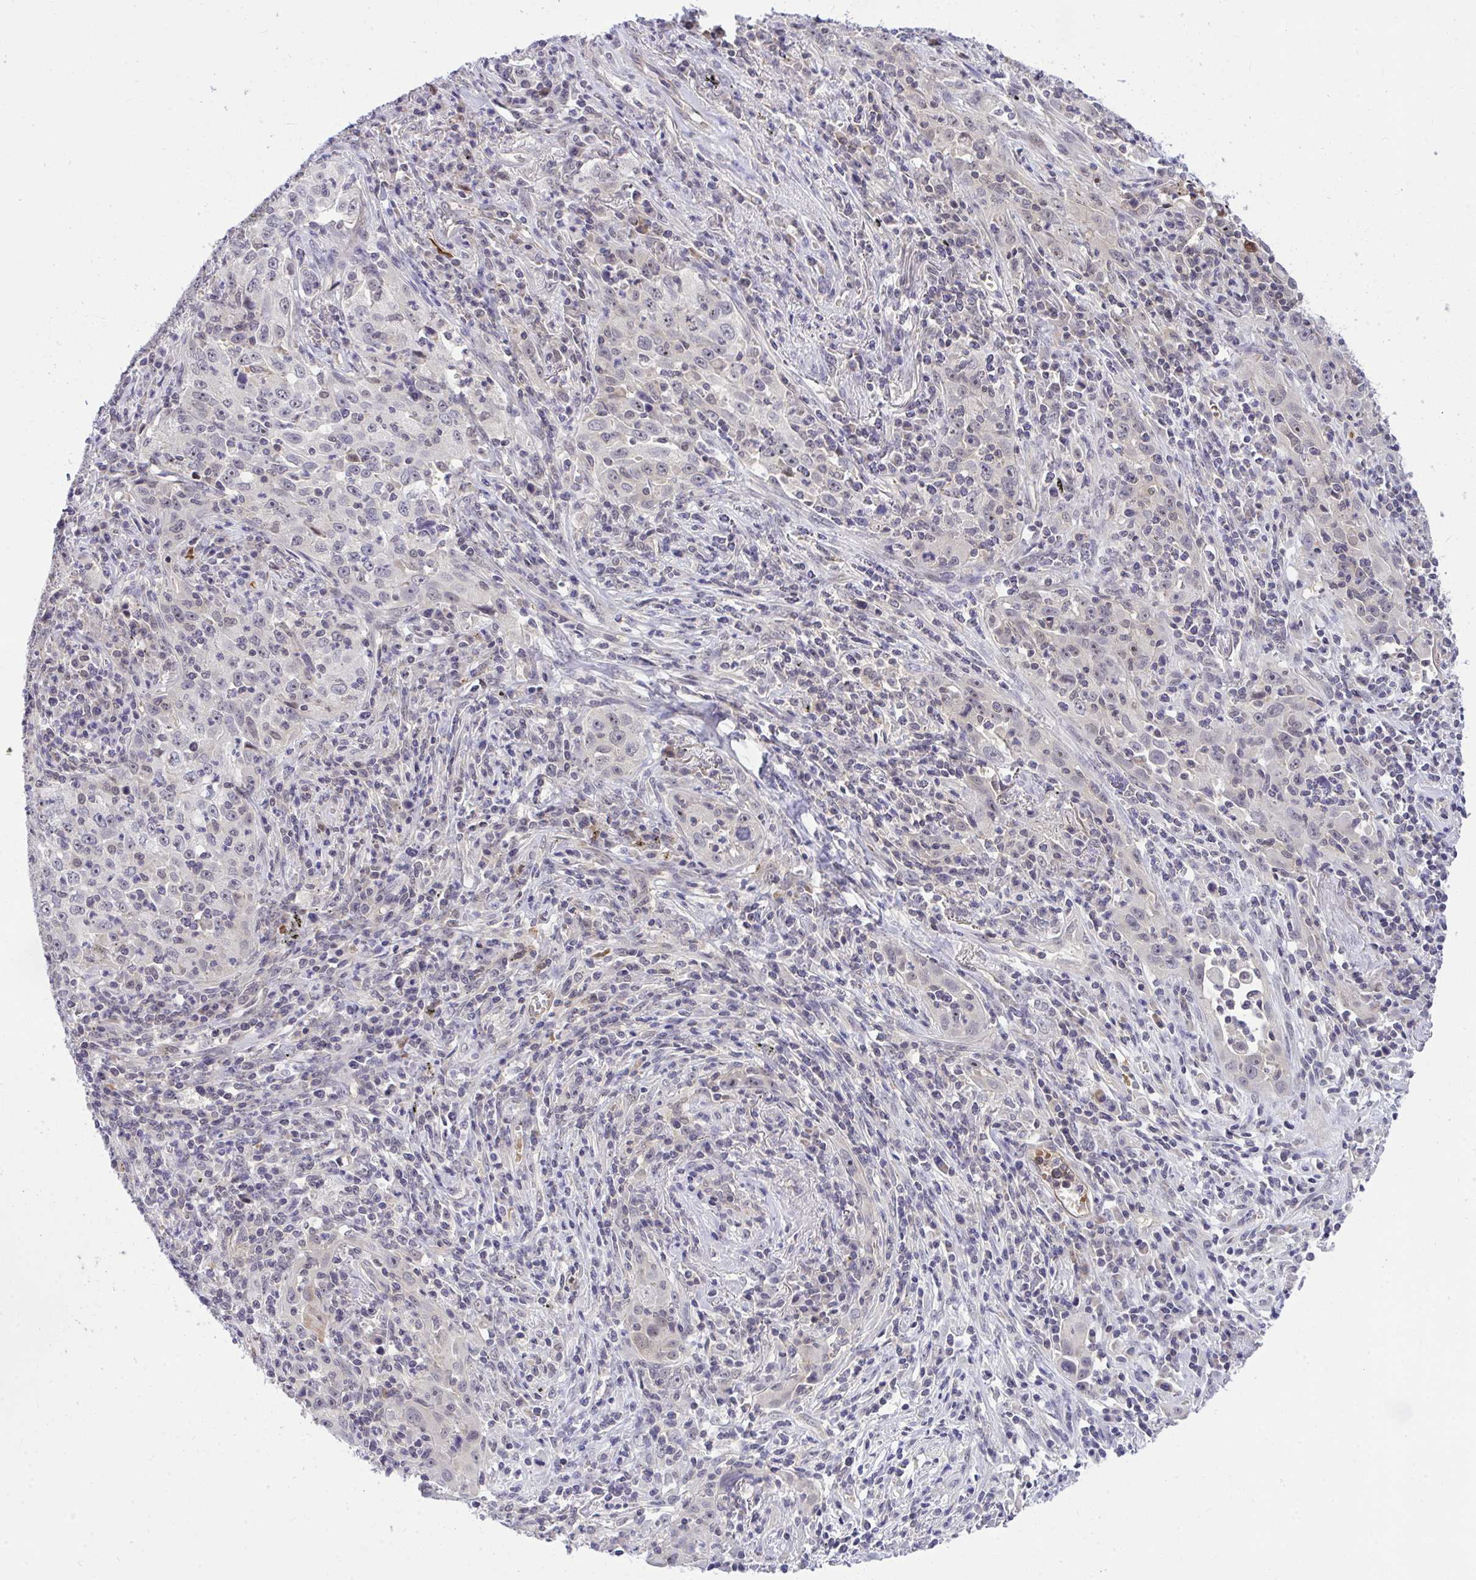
{"staining": {"intensity": "negative", "quantity": "none", "location": "none"}, "tissue": "lung cancer", "cell_type": "Tumor cells", "image_type": "cancer", "snomed": [{"axis": "morphology", "description": "Squamous cell carcinoma, NOS"}, {"axis": "topography", "description": "Lung"}], "caption": "Lung cancer (squamous cell carcinoma) was stained to show a protein in brown. There is no significant positivity in tumor cells. Nuclei are stained in blue.", "gene": "PPP1CA", "patient": {"sex": "male", "age": 71}}